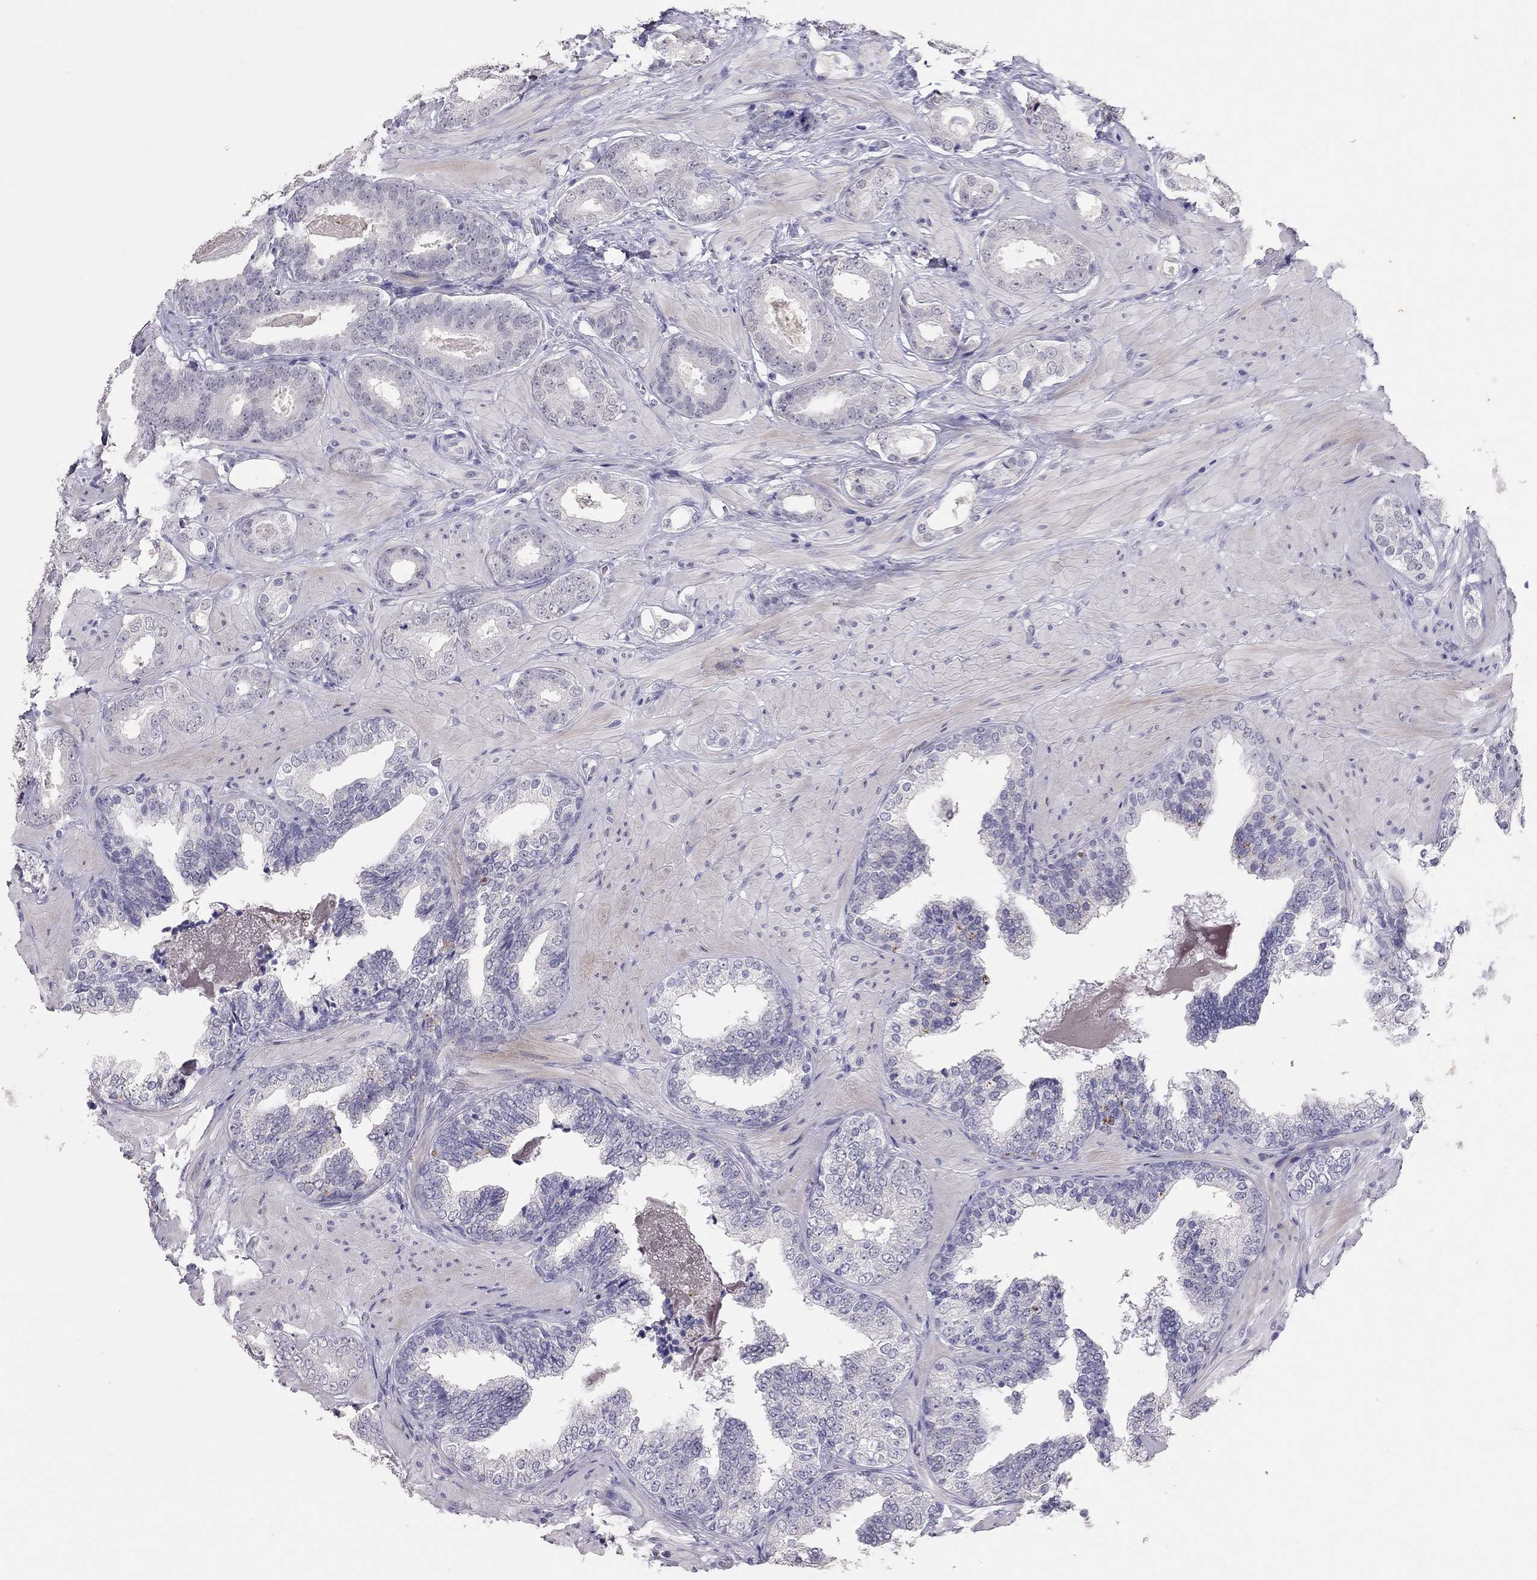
{"staining": {"intensity": "negative", "quantity": "none", "location": "none"}, "tissue": "prostate cancer", "cell_type": "Tumor cells", "image_type": "cancer", "snomed": [{"axis": "morphology", "description": "Adenocarcinoma, Low grade"}, {"axis": "topography", "description": "Prostate"}], "caption": "An image of human prostate cancer is negative for staining in tumor cells.", "gene": "PSMB11", "patient": {"sex": "male", "age": 60}}